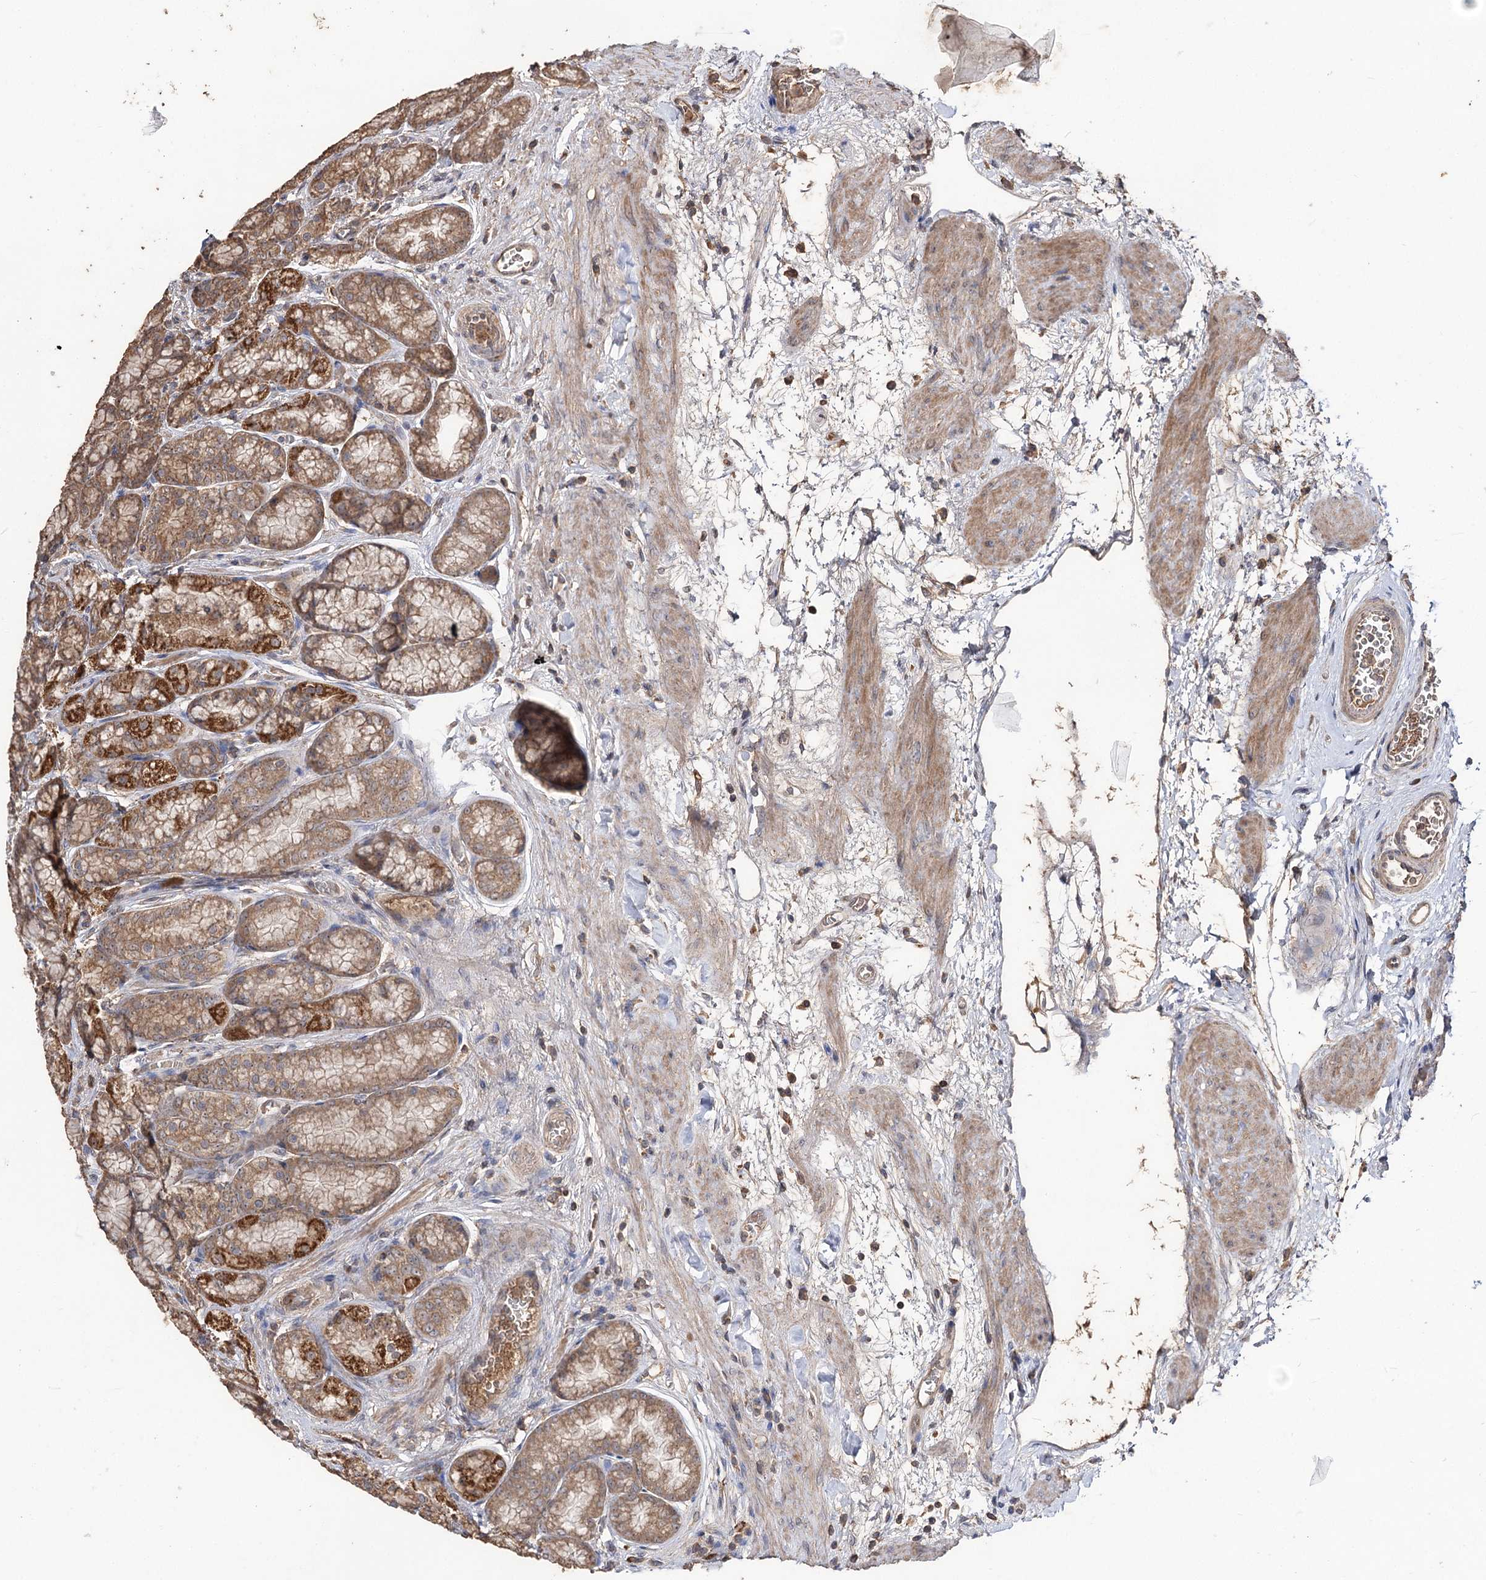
{"staining": {"intensity": "strong", "quantity": "25%-75%", "location": "cytoplasmic/membranous"}, "tissue": "stomach", "cell_type": "Glandular cells", "image_type": "normal", "snomed": [{"axis": "morphology", "description": "Normal tissue, NOS"}, {"axis": "morphology", "description": "Adenocarcinoma, NOS"}, {"axis": "morphology", "description": "Adenocarcinoma, High grade"}, {"axis": "topography", "description": "Stomach, upper"}, {"axis": "topography", "description": "Stomach"}], "caption": "Glandular cells demonstrate high levels of strong cytoplasmic/membranous expression in approximately 25%-75% of cells in benign human stomach. (Stains: DAB (3,3'-diaminobenzidine) in brown, nuclei in blue, Microscopy: brightfield microscopy at high magnification).", "gene": "FAM53B", "patient": {"sex": "female", "age": 65}}